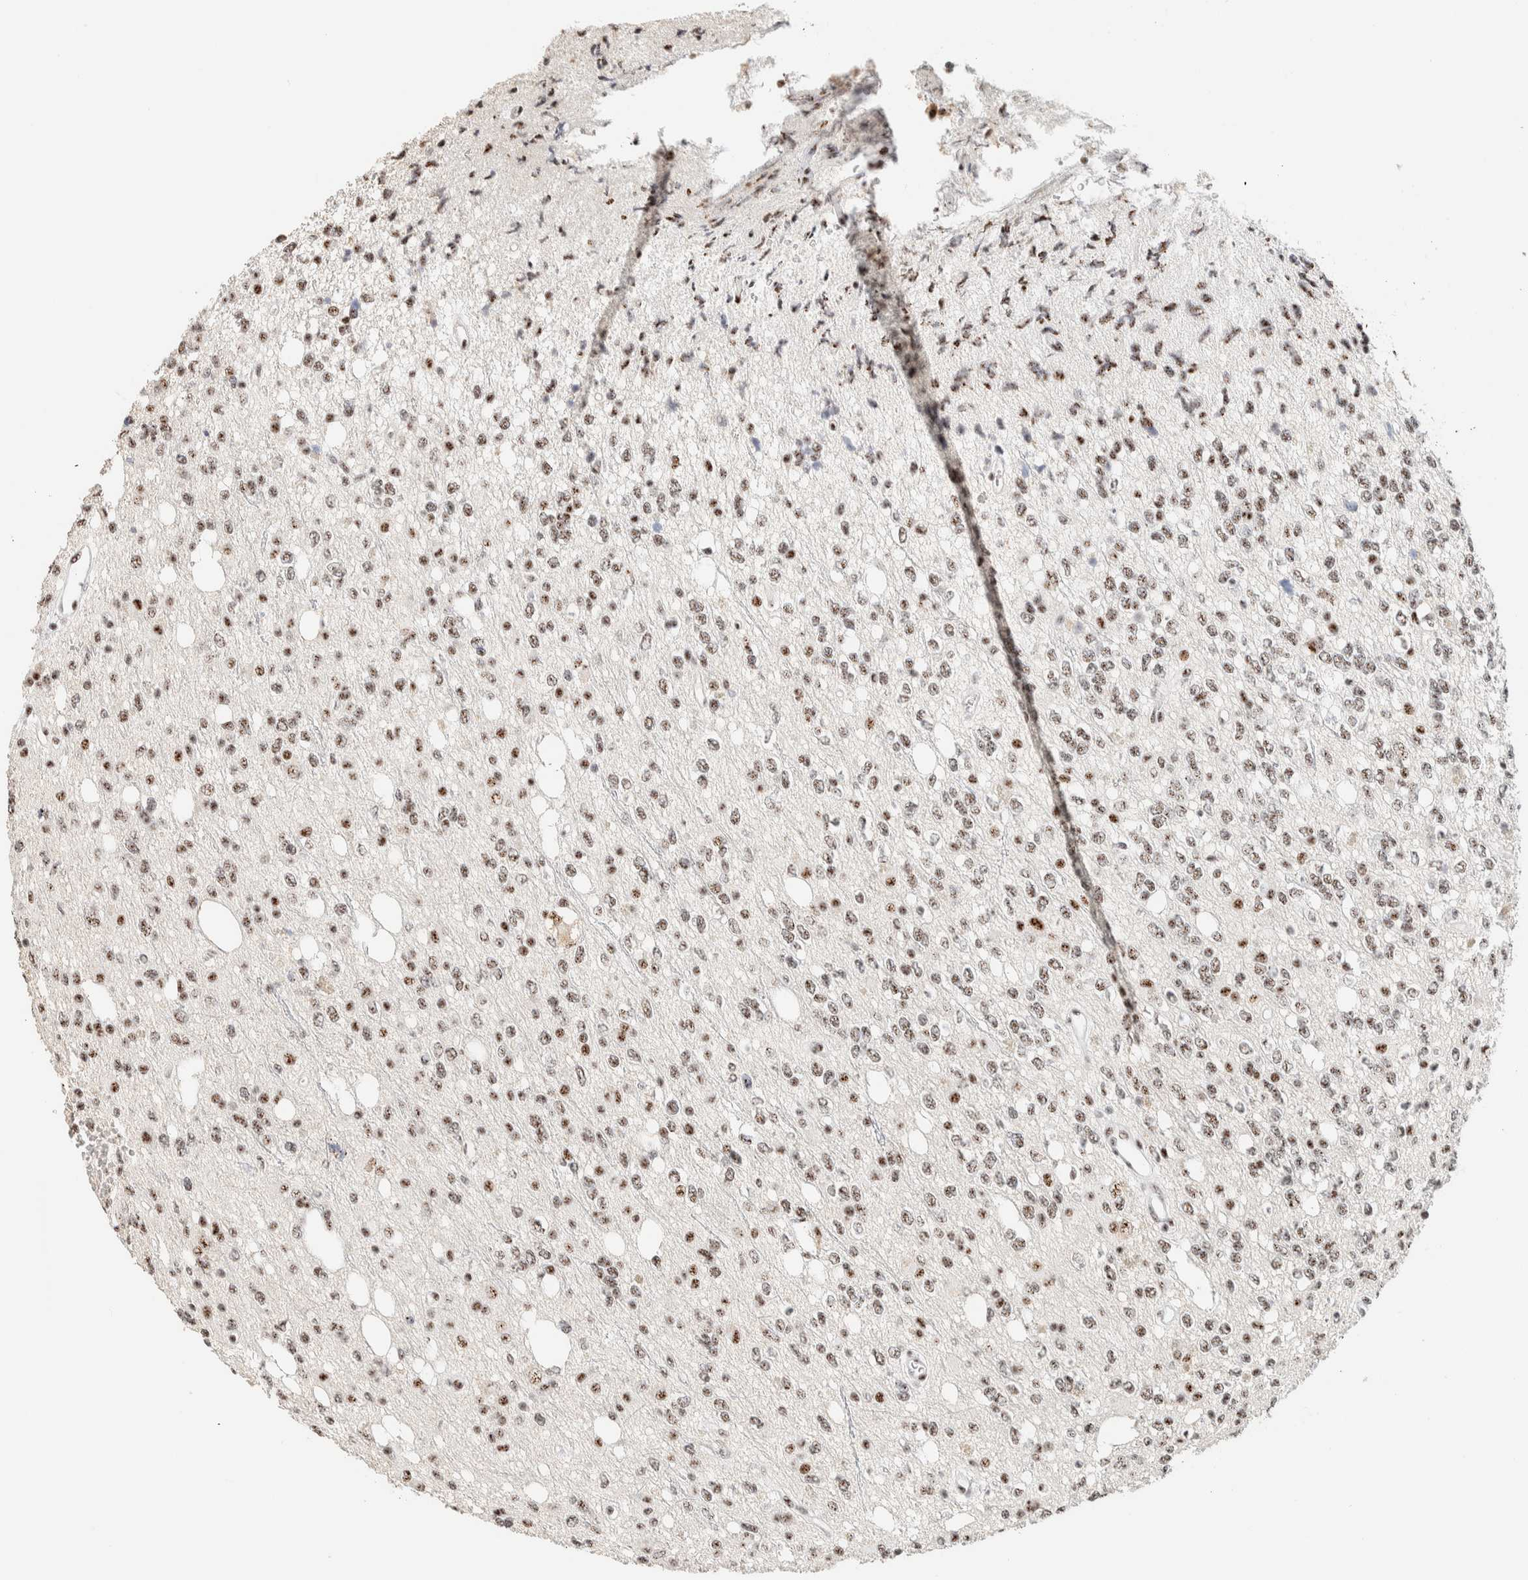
{"staining": {"intensity": "moderate", "quantity": ">75%", "location": "nuclear"}, "tissue": "glioma", "cell_type": "Tumor cells", "image_type": "cancer", "snomed": [{"axis": "morphology", "description": "Glioma, malignant, High grade"}, {"axis": "topography", "description": "Brain"}], "caption": "Human glioma stained with a protein marker shows moderate staining in tumor cells.", "gene": "SON", "patient": {"sex": "female", "age": 62}}